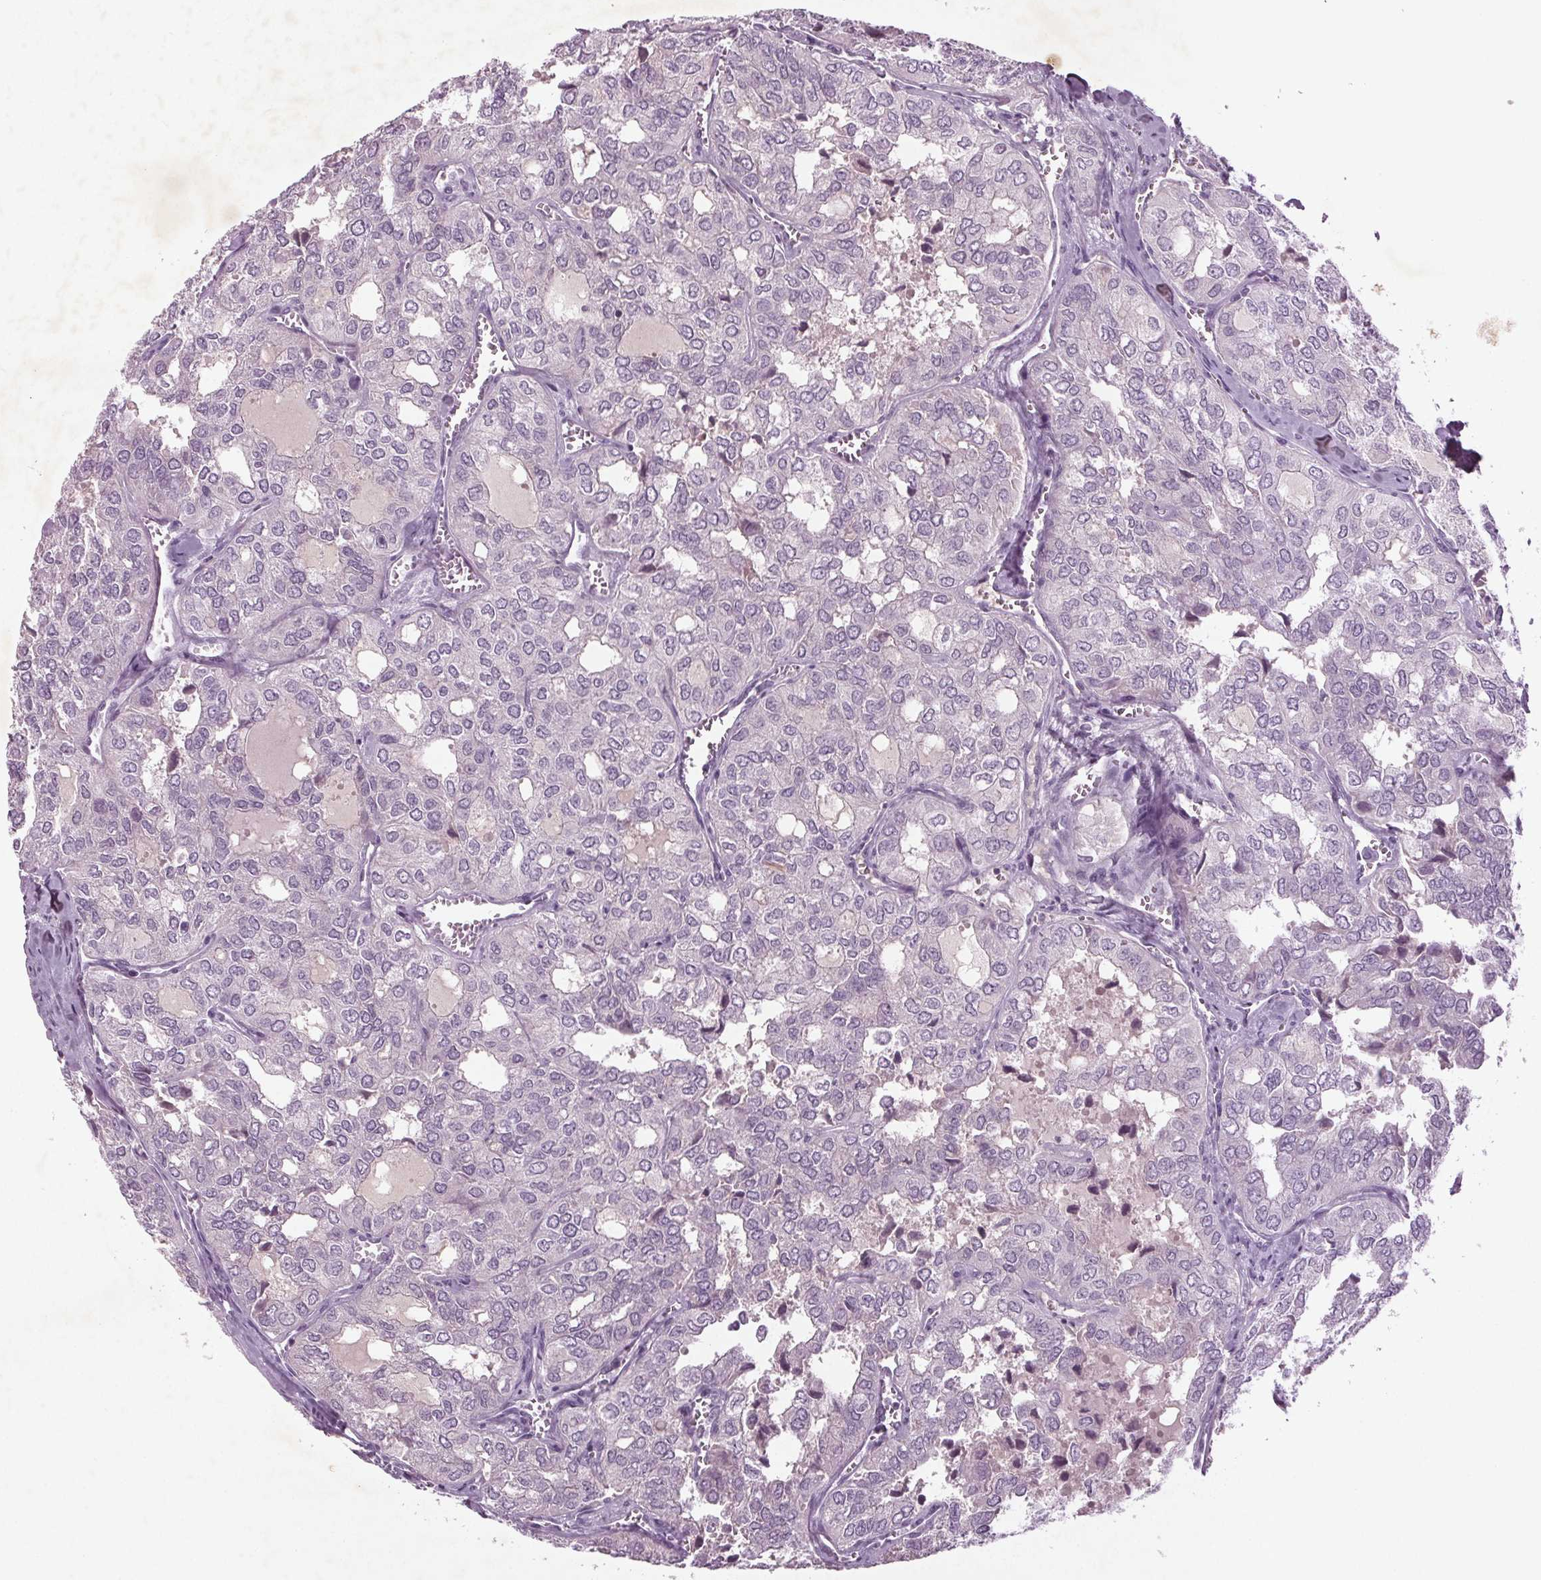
{"staining": {"intensity": "negative", "quantity": "none", "location": "none"}, "tissue": "thyroid cancer", "cell_type": "Tumor cells", "image_type": "cancer", "snomed": [{"axis": "morphology", "description": "Follicular adenoma carcinoma, NOS"}, {"axis": "topography", "description": "Thyroid gland"}], "caption": "Immunohistochemistry micrograph of human thyroid cancer (follicular adenoma carcinoma) stained for a protein (brown), which reveals no positivity in tumor cells.", "gene": "BHLHE22", "patient": {"sex": "male", "age": 75}}